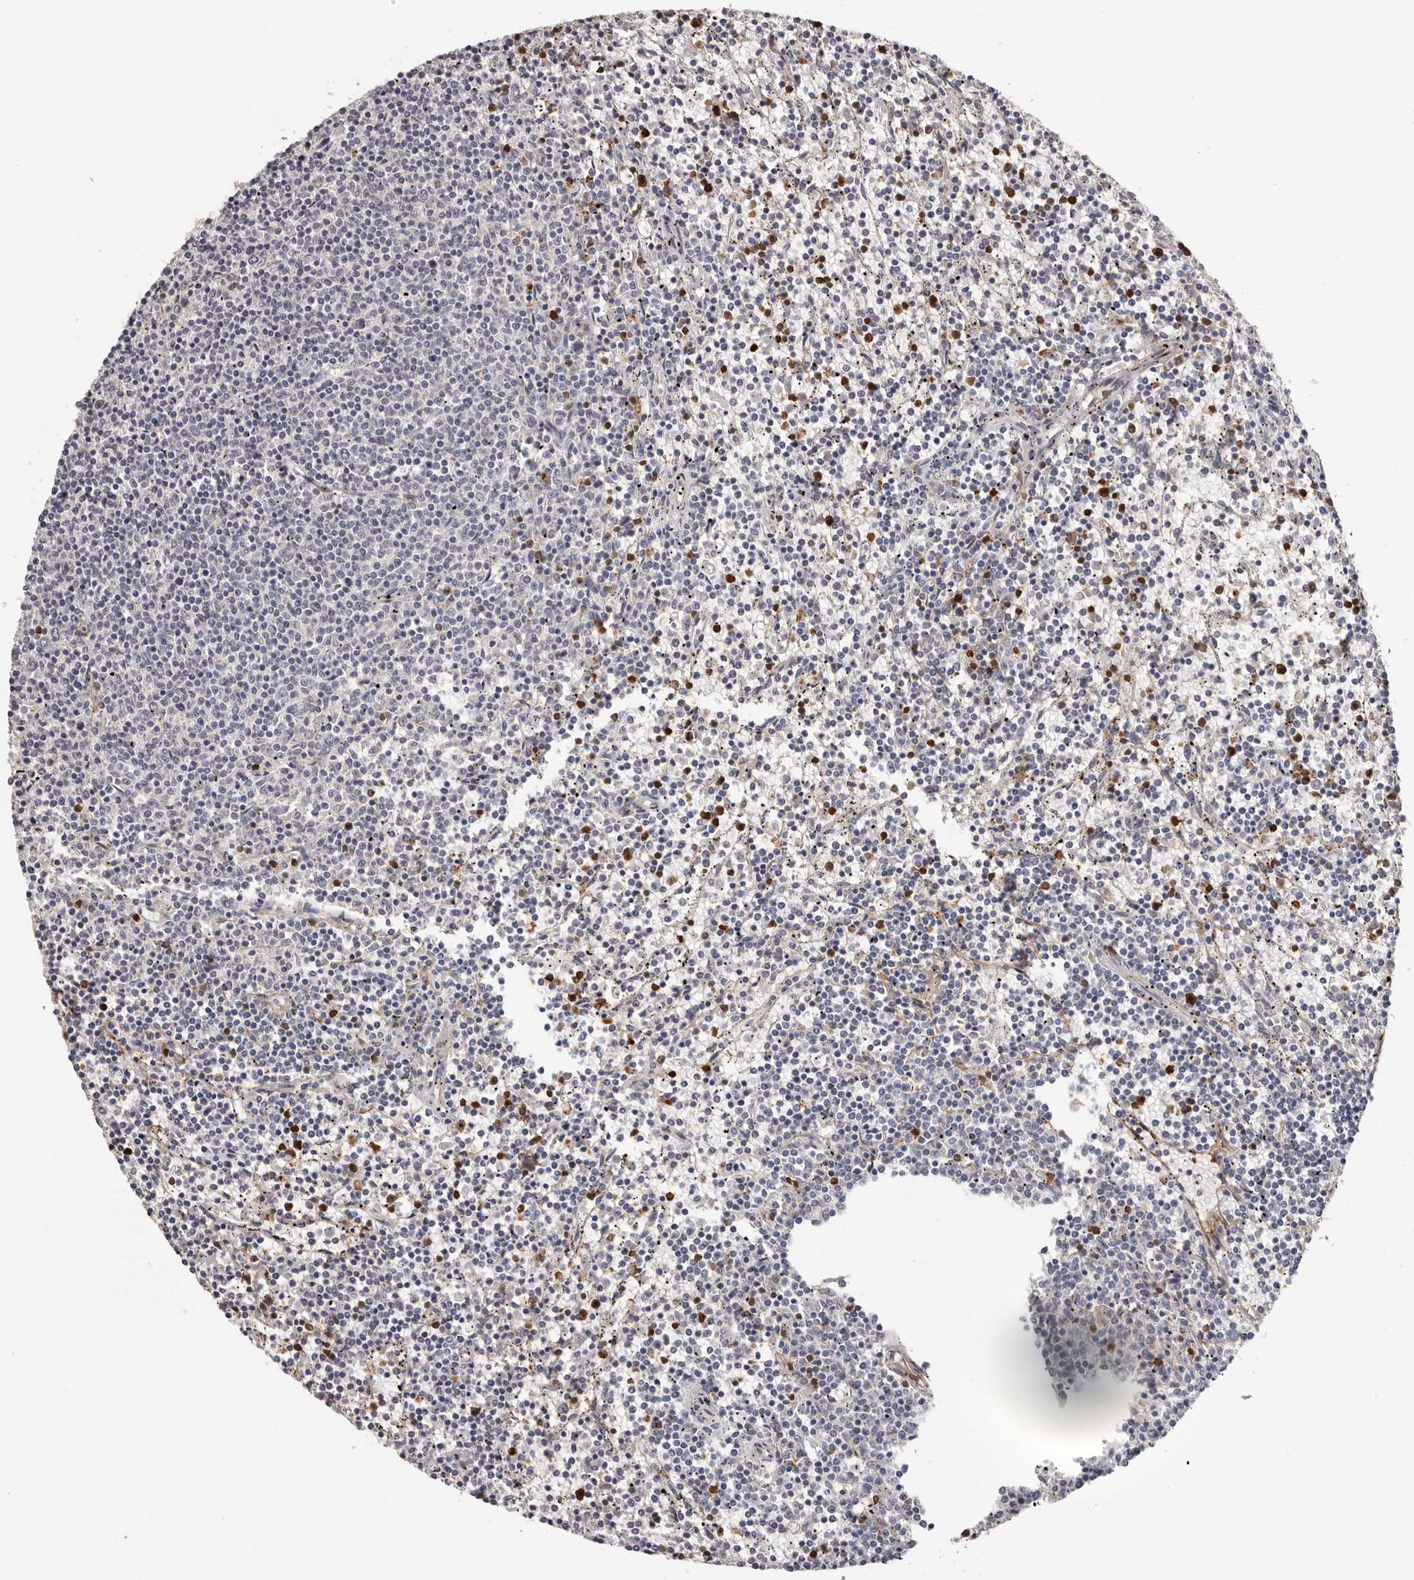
{"staining": {"intensity": "moderate", "quantity": "<25%", "location": "cytoplasmic/membranous"}, "tissue": "lymphoma", "cell_type": "Tumor cells", "image_type": "cancer", "snomed": [{"axis": "morphology", "description": "Malignant lymphoma, non-Hodgkin's type, Low grade"}, {"axis": "topography", "description": "Spleen"}], "caption": "The histopathology image reveals a brown stain indicating the presence of a protein in the cytoplasmic/membranous of tumor cells in malignant lymphoma, non-Hodgkin's type (low-grade).", "gene": "PRR12", "patient": {"sex": "female", "age": 50}}